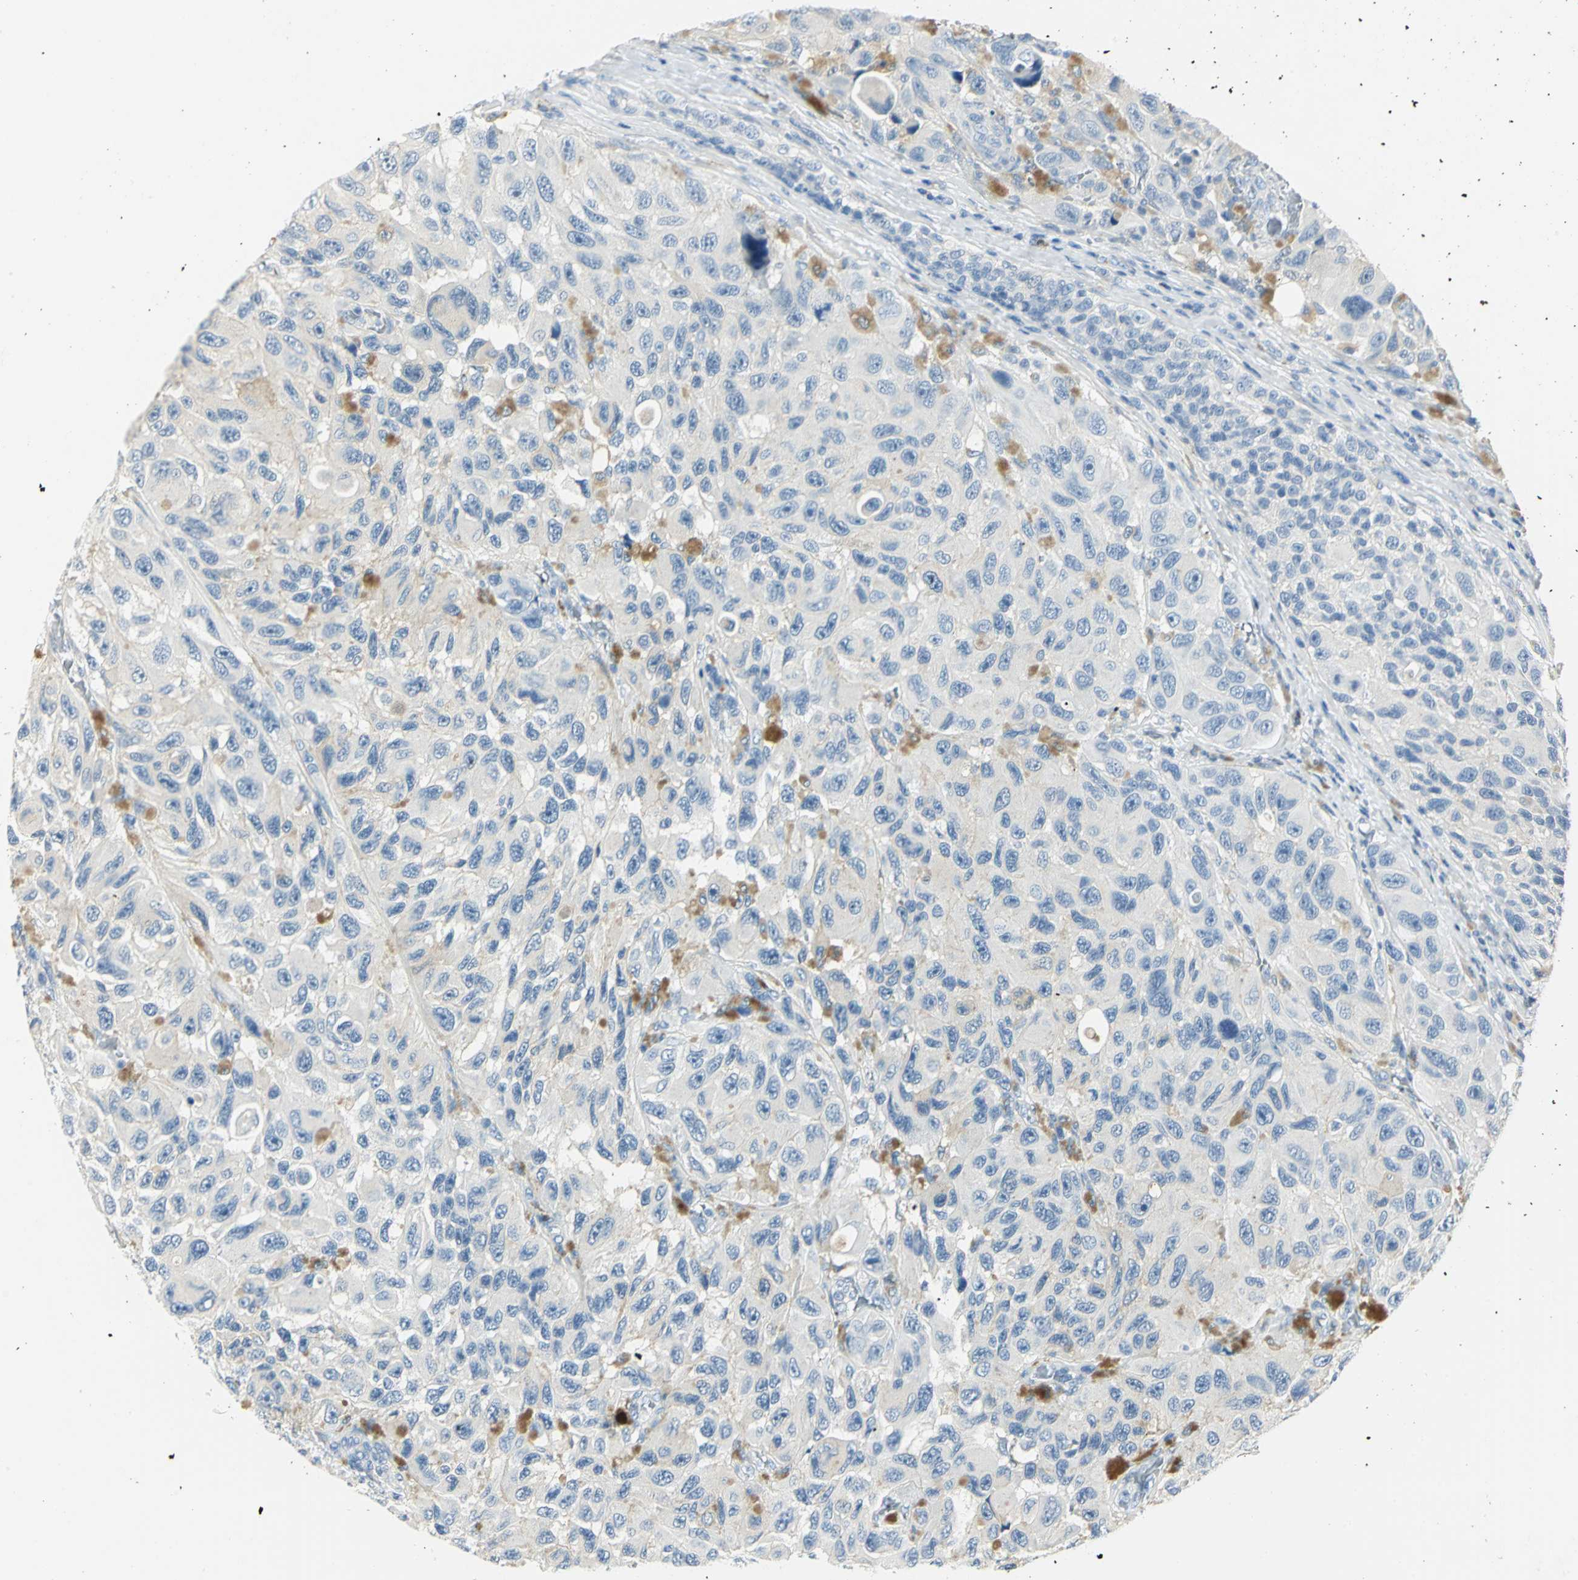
{"staining": {"intensity": "weak", "quantity": "<25%", "location": "cytoplasmic/membranous"}, "tissue": "melanoma", "cell_type": "Tumor cells", "image_type": "cancer", "snomed": [{"axis": "morphology", "description": "Malignant melanoma, NOS"}, {"axis": "topography", "description": "Skin"}], "caption": "IHC histopathology image of neoplastic tissue: human melanoma stained with DAB shows no significant protein positivity in tumor cells.", "gene": "UCHL1", "patient": {"sex": "female", "age": 73}}